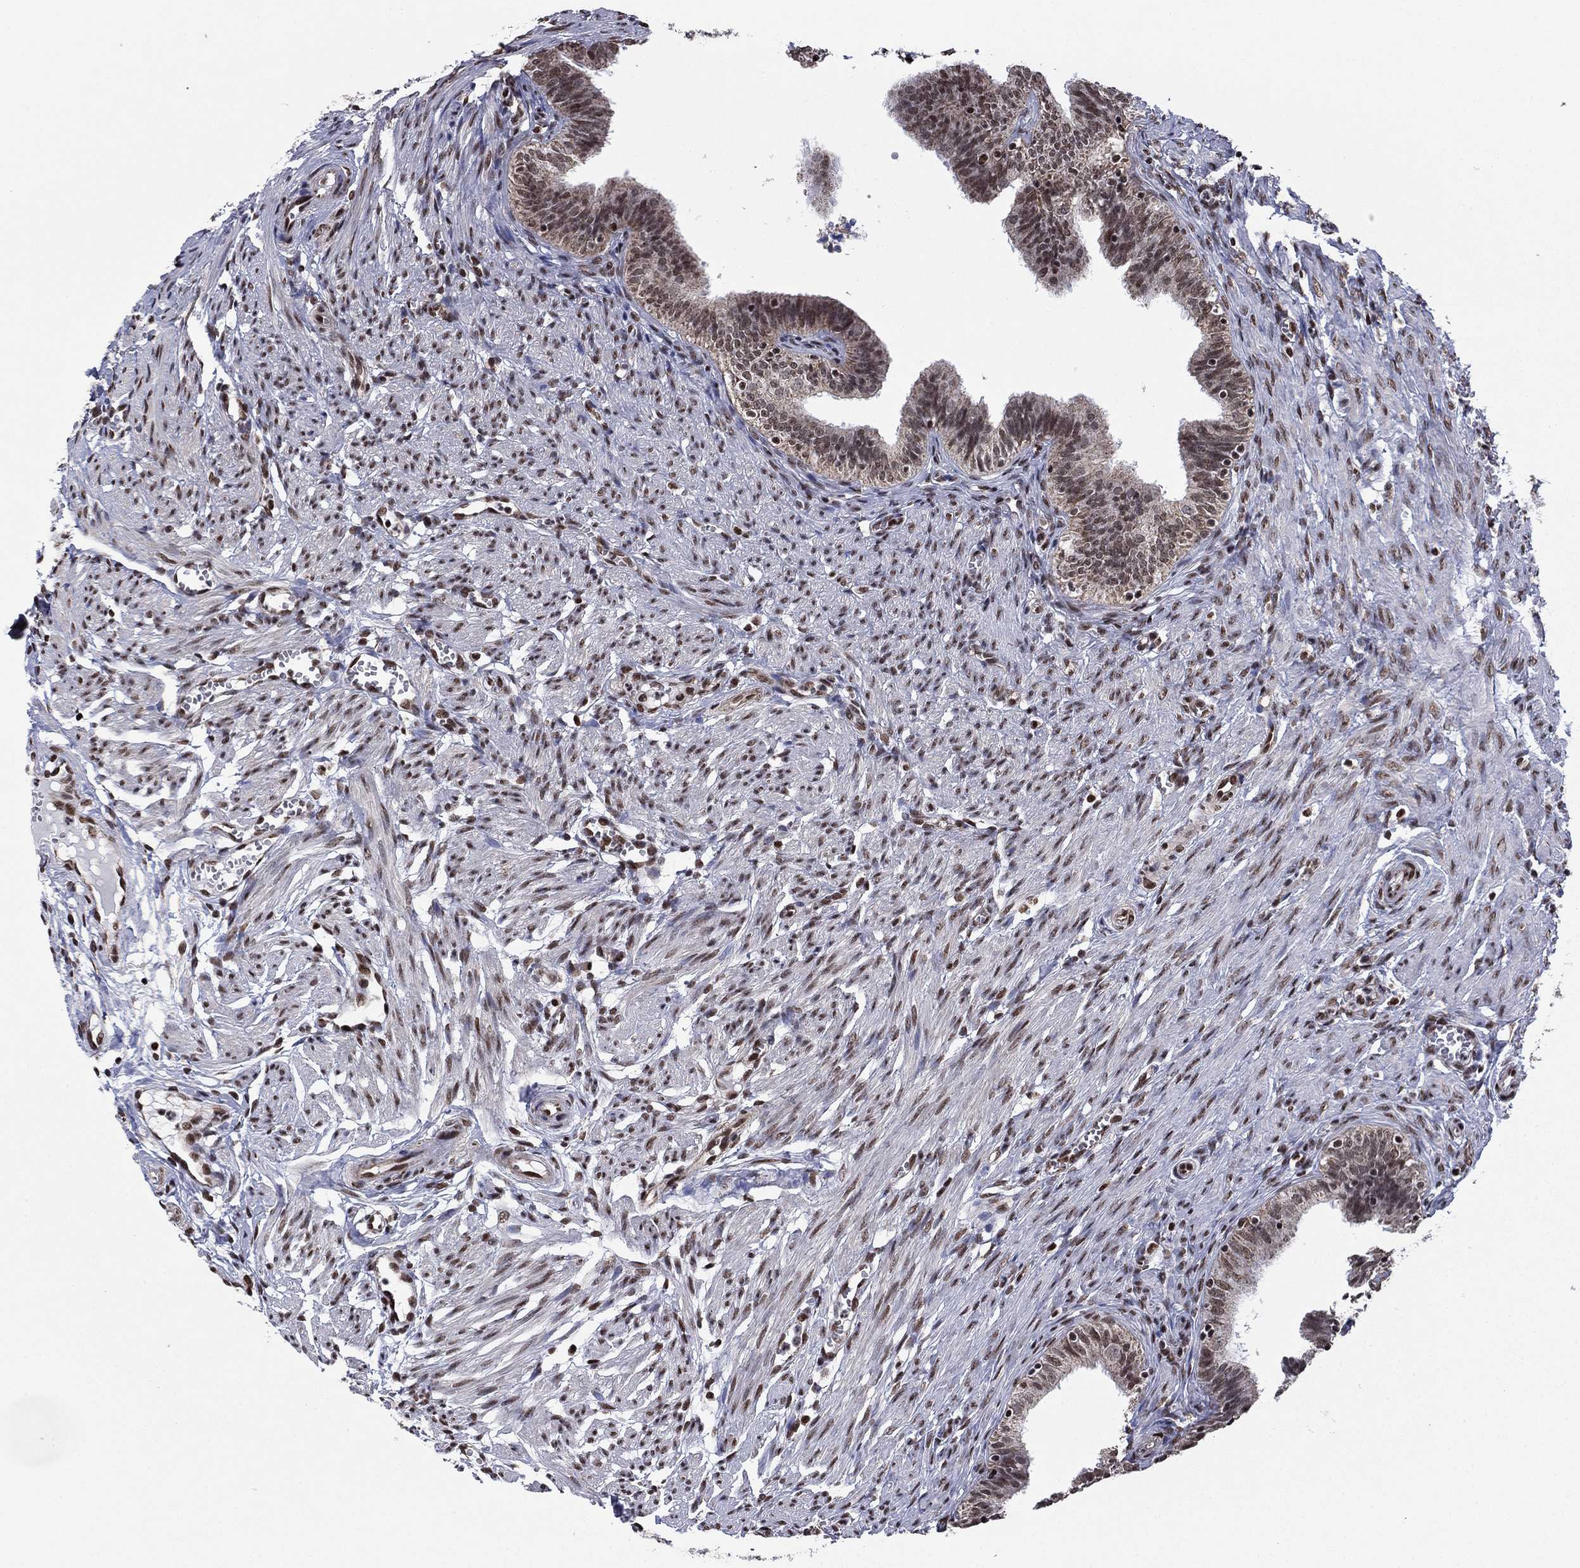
{"staining": {"intensity": "weak", "quantity": "25%-75%", "location": "cytoplasmic/membranous,nuclear"}, "tissue": "fallopian tube", "cell_type": "Glandular cells", "image_type": "normal", "snomed": [{"axis": "morphology", "description": "Normal tissue, NOS"}, {"axis": "topography", "description": "Fallopian tube"}], "caption": "Protein expression analysis of normal human fallopian tube reveals weak cytoplasmic/membranous,nuclear staining in approximately 25%-75% of glandular cells. (DAB (3,3'-diaminobenzidine) = brown stain, brightfield microscopy at high magnification).", "gene": "N4BP2", "patient": {"sex": "female", "age": 25}}